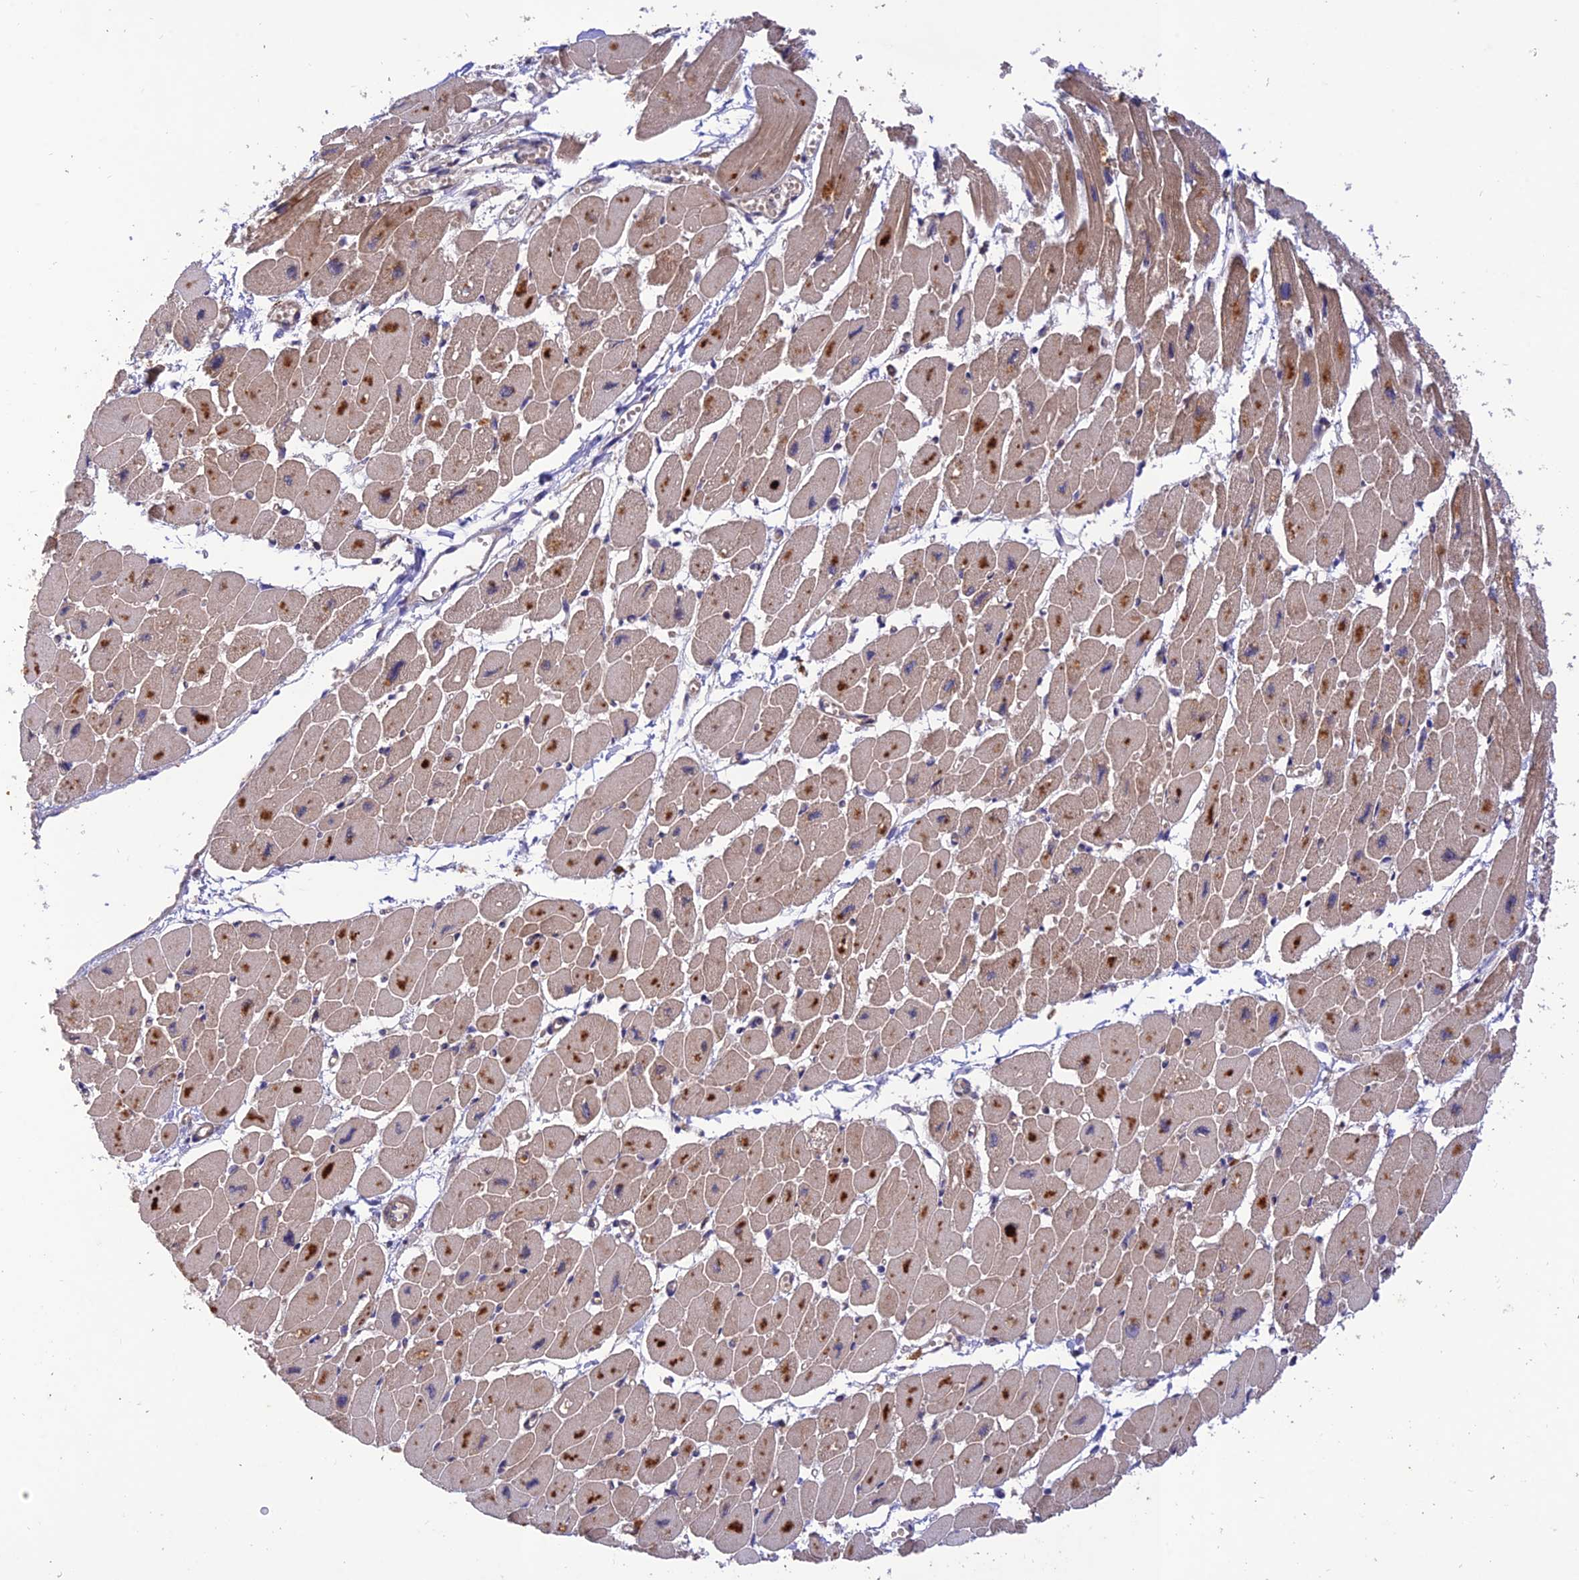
{"staining": {"intensity": "moderate", "quantity": "25%-75%", "location": "cytoplasmic/membranous"}, "tissue": "heart muscle", "cell_type": "Cardiomyocytes", "image_type": "normal", "snomed": [{"axis": "morphology", "description": "Normal tissue, NOS"}, {"axis": "topography", "description": "Heart"}], "caption": "Brown immunohistochemical staining in unremarkable human heart muscle displays moderate cytoplasmic/membranous positivity in approximately 25%-75% of cardiomyocytes.", "gene": "REV1", "patient": {"sex": "female", "age": 54}}